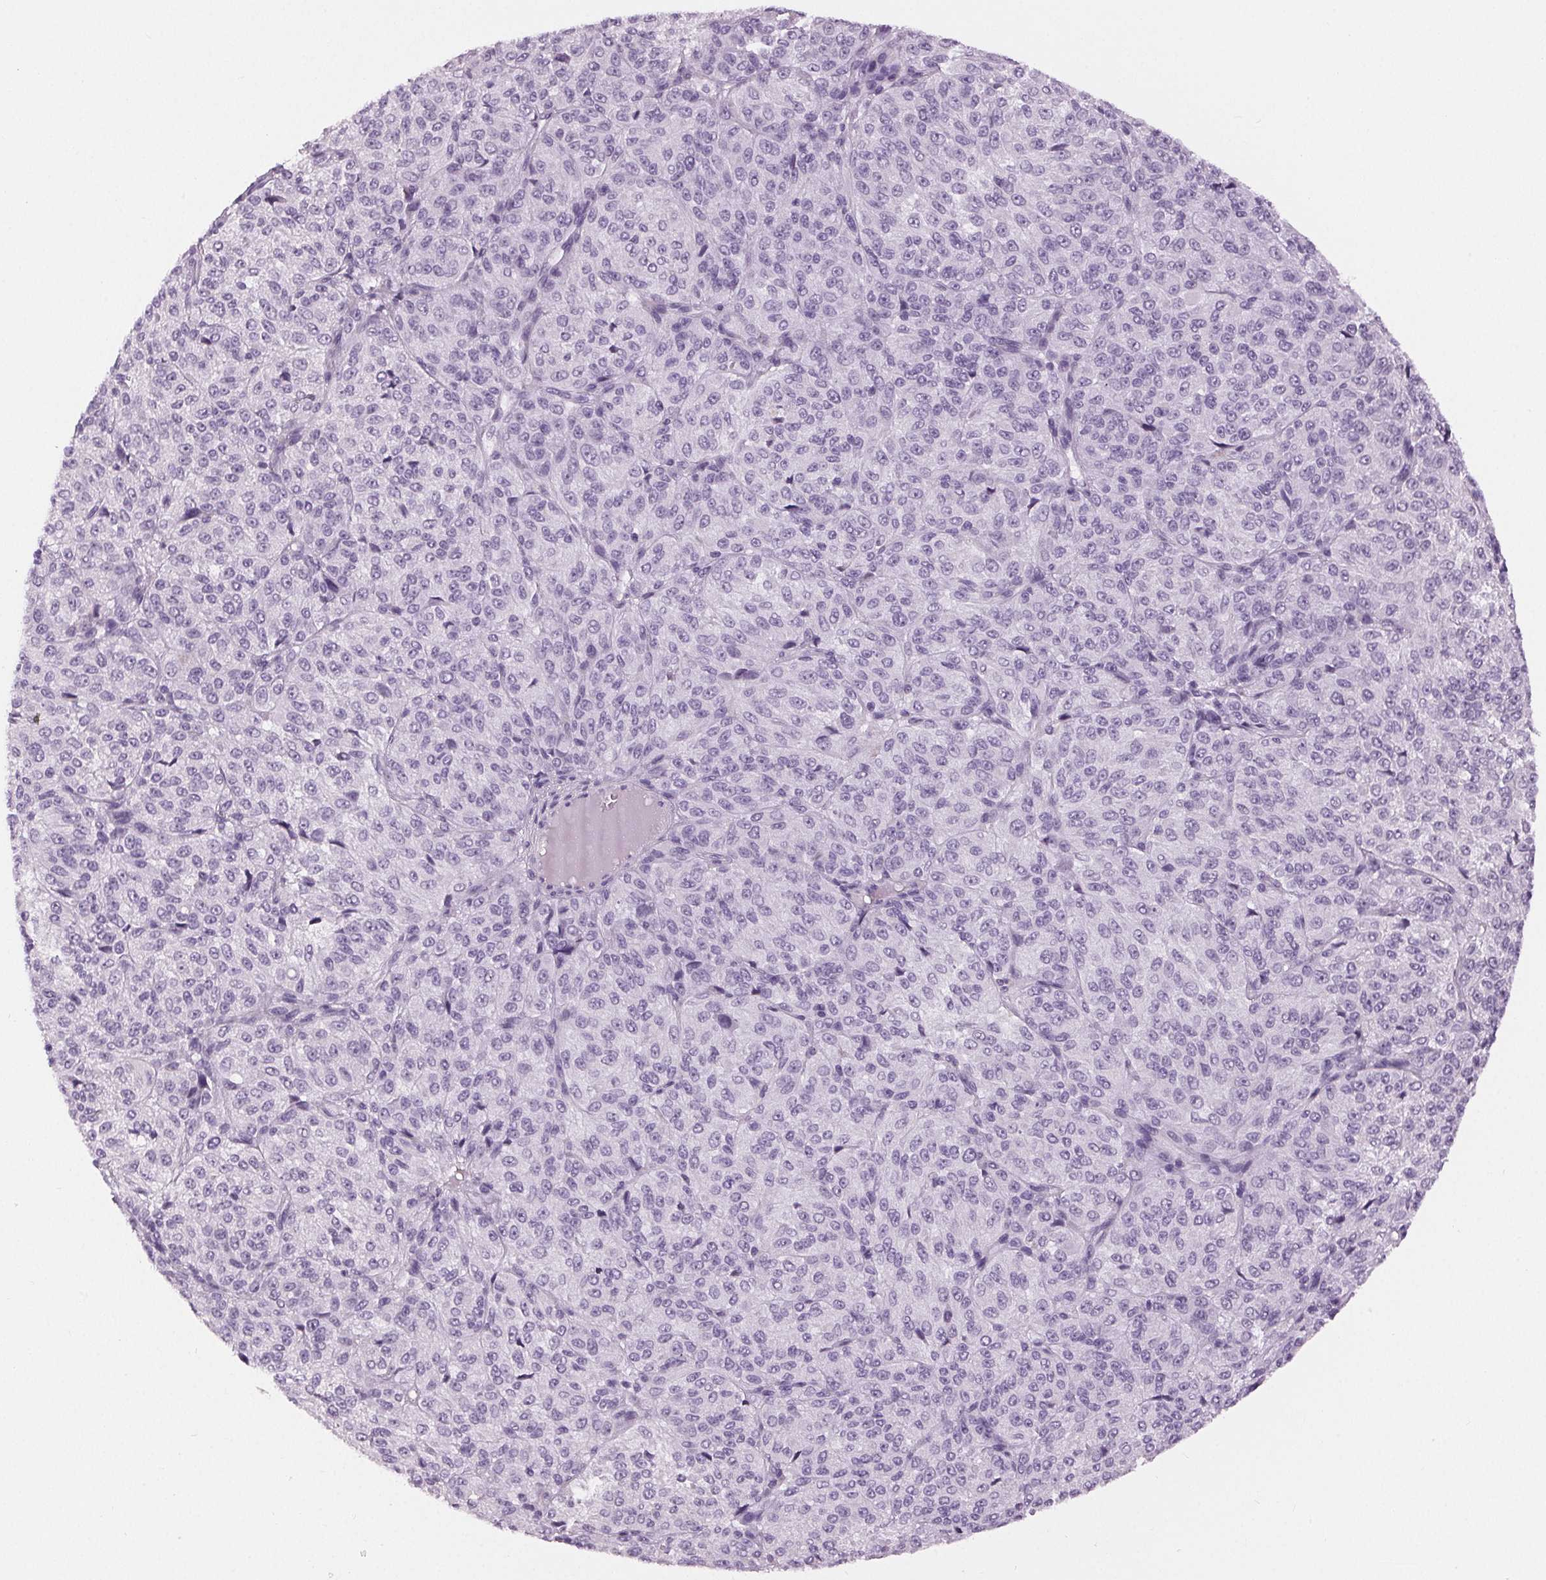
{"staining": {"intensity": "negative", "quantity": "none", "location": "none"}, "tissue": "melanoma", "cell_type": "Tumor cells", "image_type": "cancer", "snomed": [{"axis": "morphology", "description": "Malignant melanoma, Metastatic site"}, {"axis": "topography", "description": "Brain"}], "caption": "DAB (3,3'-diaminobenzidine) immunohistochemical staining of human malignant melanoma (metastatic site) displays no significant positivity in tumor cells.", "gene": "MISP", "patient": {"sex": "female", "age": 56}}